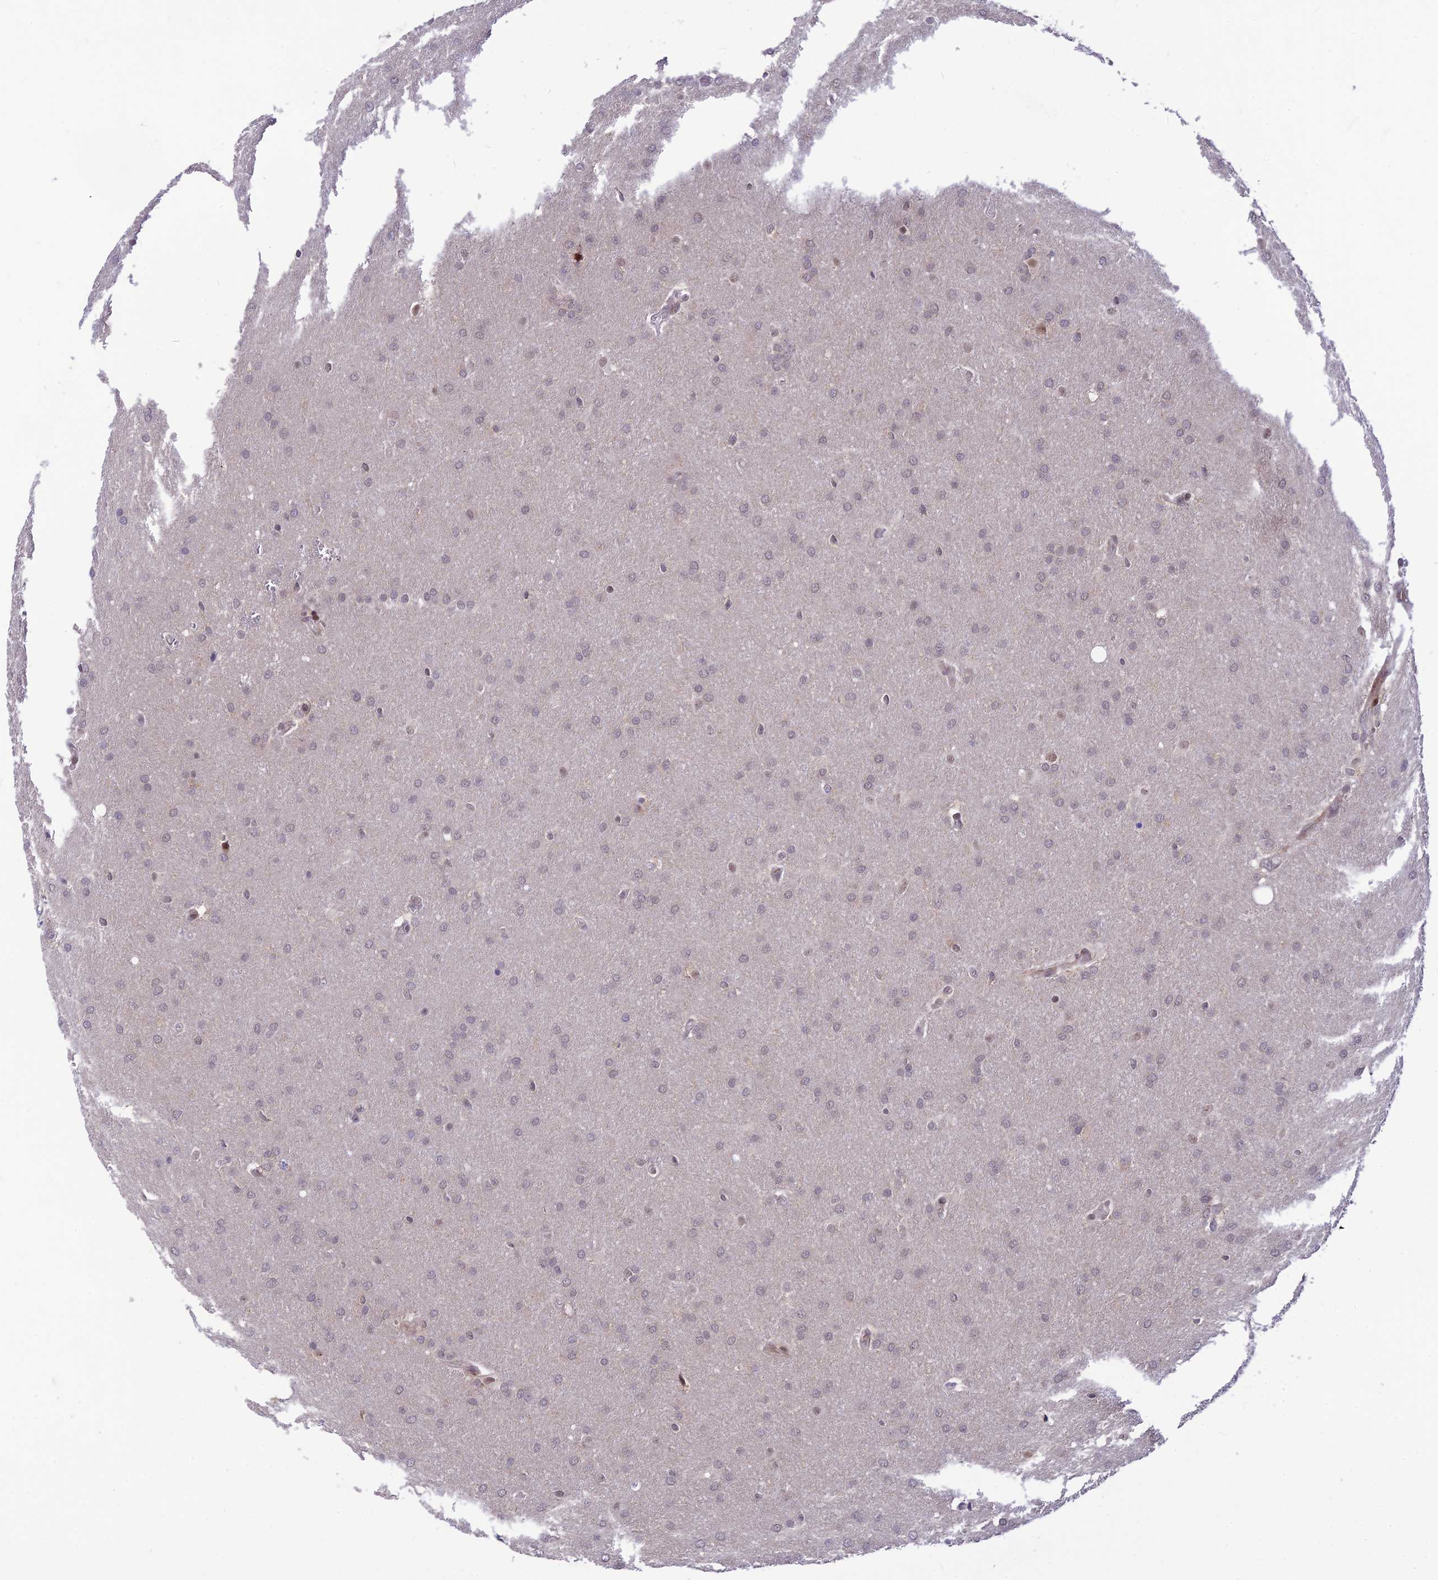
{"staining": {"intensity": "negative", "quantity": "none", "location": "none"}, "tissue": "glioma", "cell_type": "Tumor cells", "image_type": "cancer", "snomed": [{"axis": "morphology", "description": "Glioma, malignant, Low grade"}, {"axis": "topography", "description": "Brain"}], "caption": "Immunohistochemical staining of human glioma shows no significant staining in tumor cells.", "gene": "ASPDH", "patient": {"sex": "female", "age": 32}}